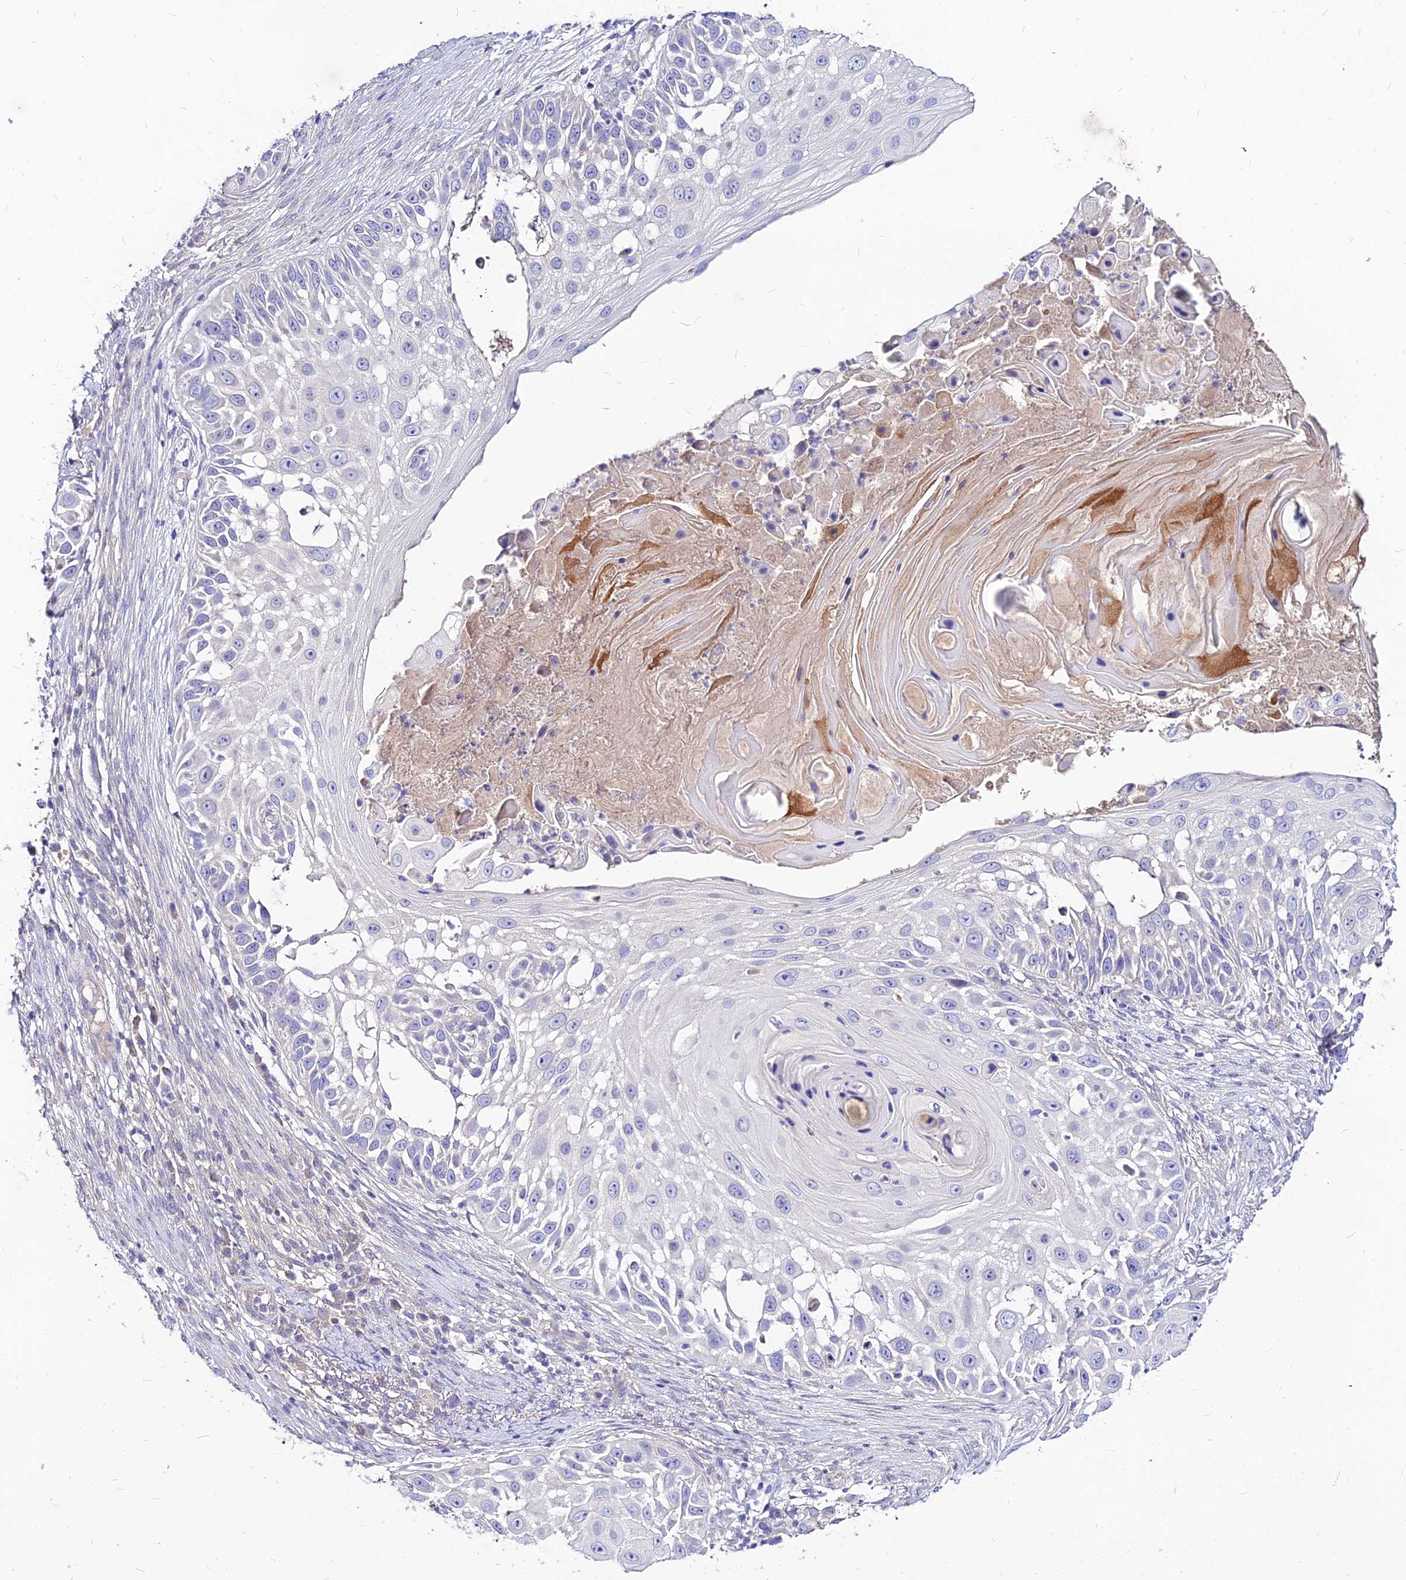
{"staining": {"intensity": "negative", "quantity": "none", "location": "none"}, "tissue": "skin cancer", "cell_type": "Tumor cells", "image_type": "cancer", "snomed": [{"axis": "morphology", "description": "Squamous cell carcinoma, NOS"}, {"axis": "topography", "description": "Skin"}], "caption": "Photomicrograph shows no protein positivity in tumor cells of skin squamous cell carcinoma tissue.", "gene": "CZIB", "patient": {"sex": "female", "age": 44}}